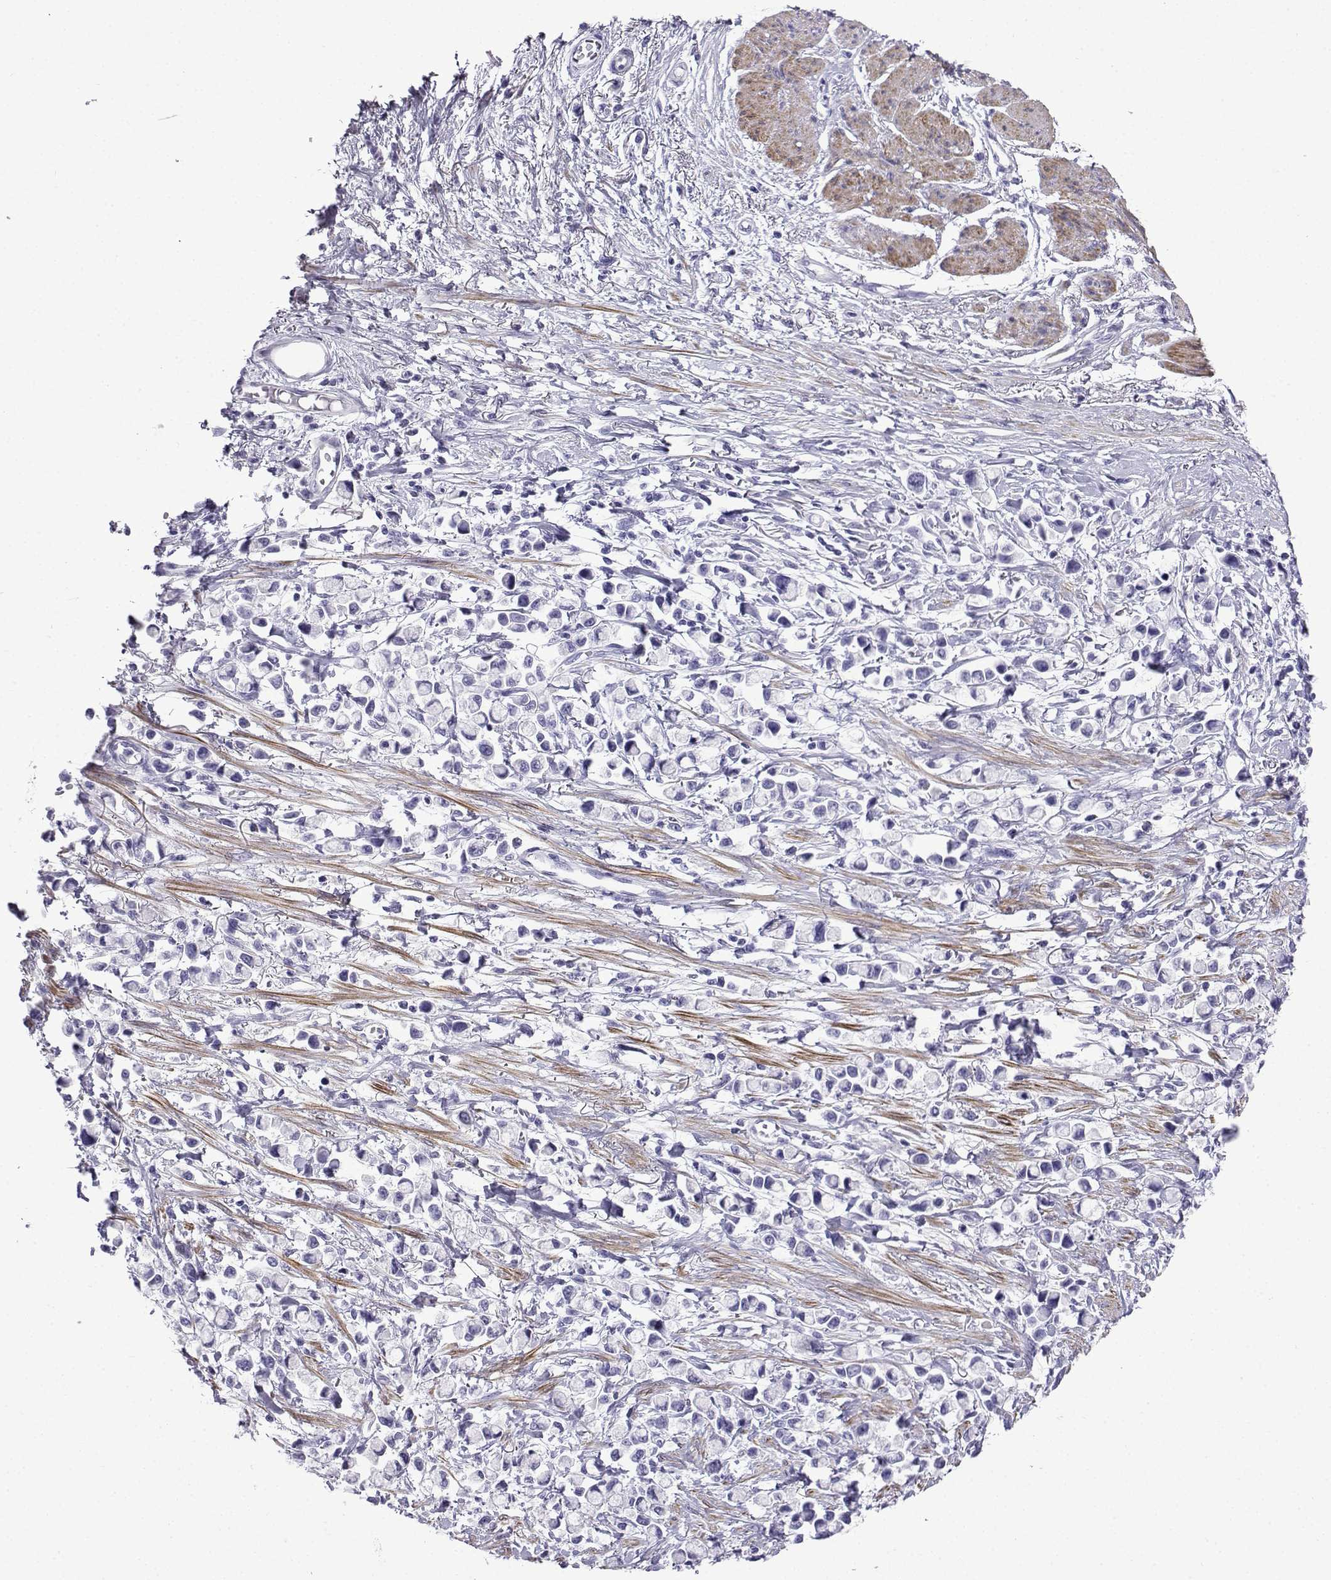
{"staining": {"intensity": "negative", "quantity": "none", "location": "none"}, "tissue": "stomach cancer", "cell_type": "Tumor cells", "image_type": "cancer", "snomed": [{"axis": "morphology", "description": "Adenocarcinoma, NOS"}, {"axis": "topography", "description": "Stomach"}], "caption": "A high-resolution photomicrograph shows IHC staining of stomach adenocarcinoma, which exhibits no significant staining in tumor cells.", "gene": "KCNF1", "patient": {"sex": "female", "age": 81}}